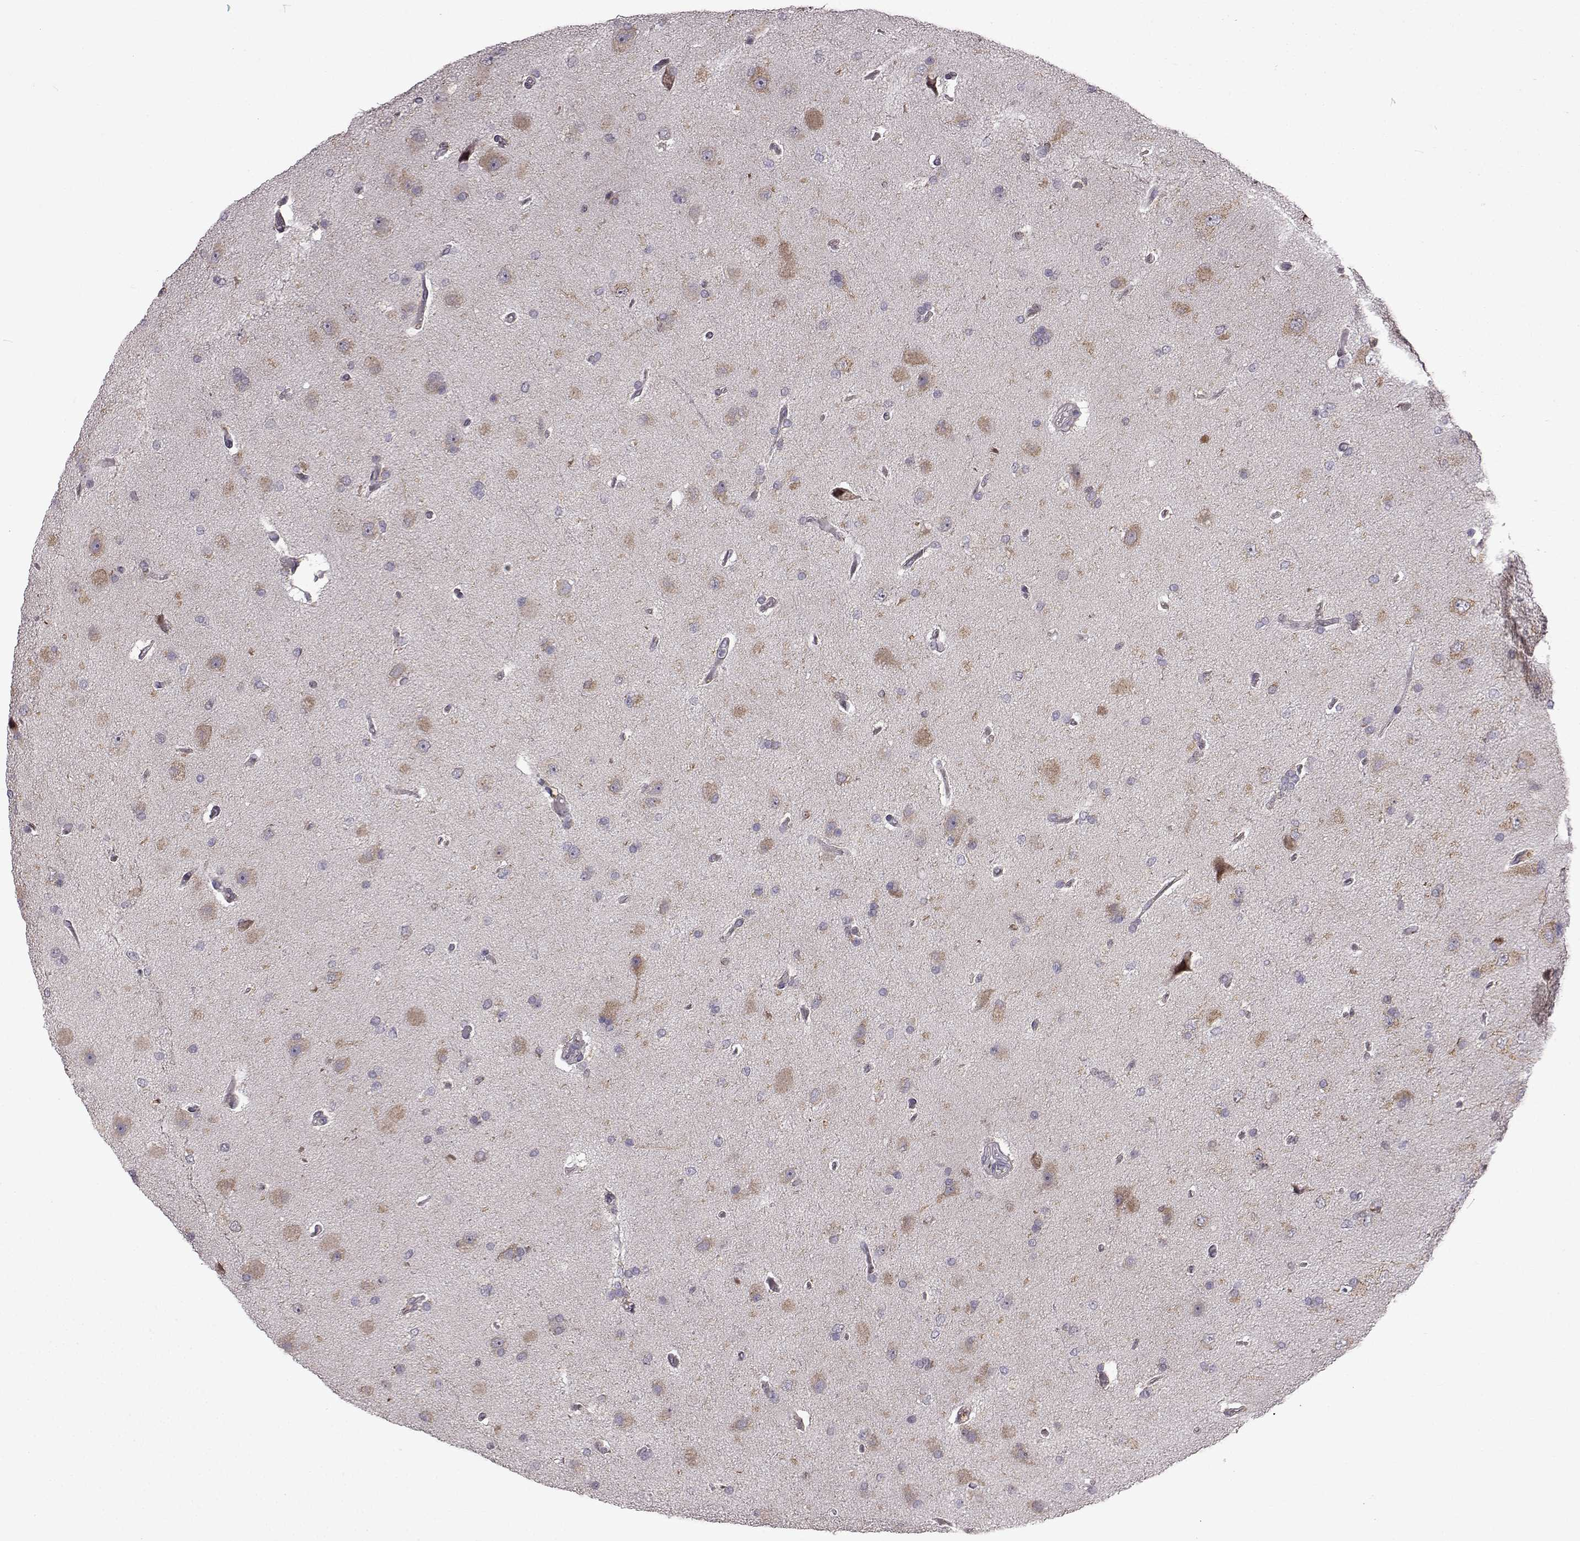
{"staining": {"intensity": "weak", "quantity": "25%-75%", "location": "cytoplasmic/membranous"}, "tissue": "glioma", "cell_type": "Tumor cells", "image_type": "cancer", "snomed": [{"axis": "morphology", "description": "Glioma, malignant, High grade"}, {"axis": "topography", "description": "Cerebral cortex"}], "caption": "Brown immunohistochemical staining in human glioma shows weak cytoplasmic/membranous positivity in about 25%-75% of tumor cells.", "gene": "B3GNT6", "patient": {"sex": "male", "age": 70}}